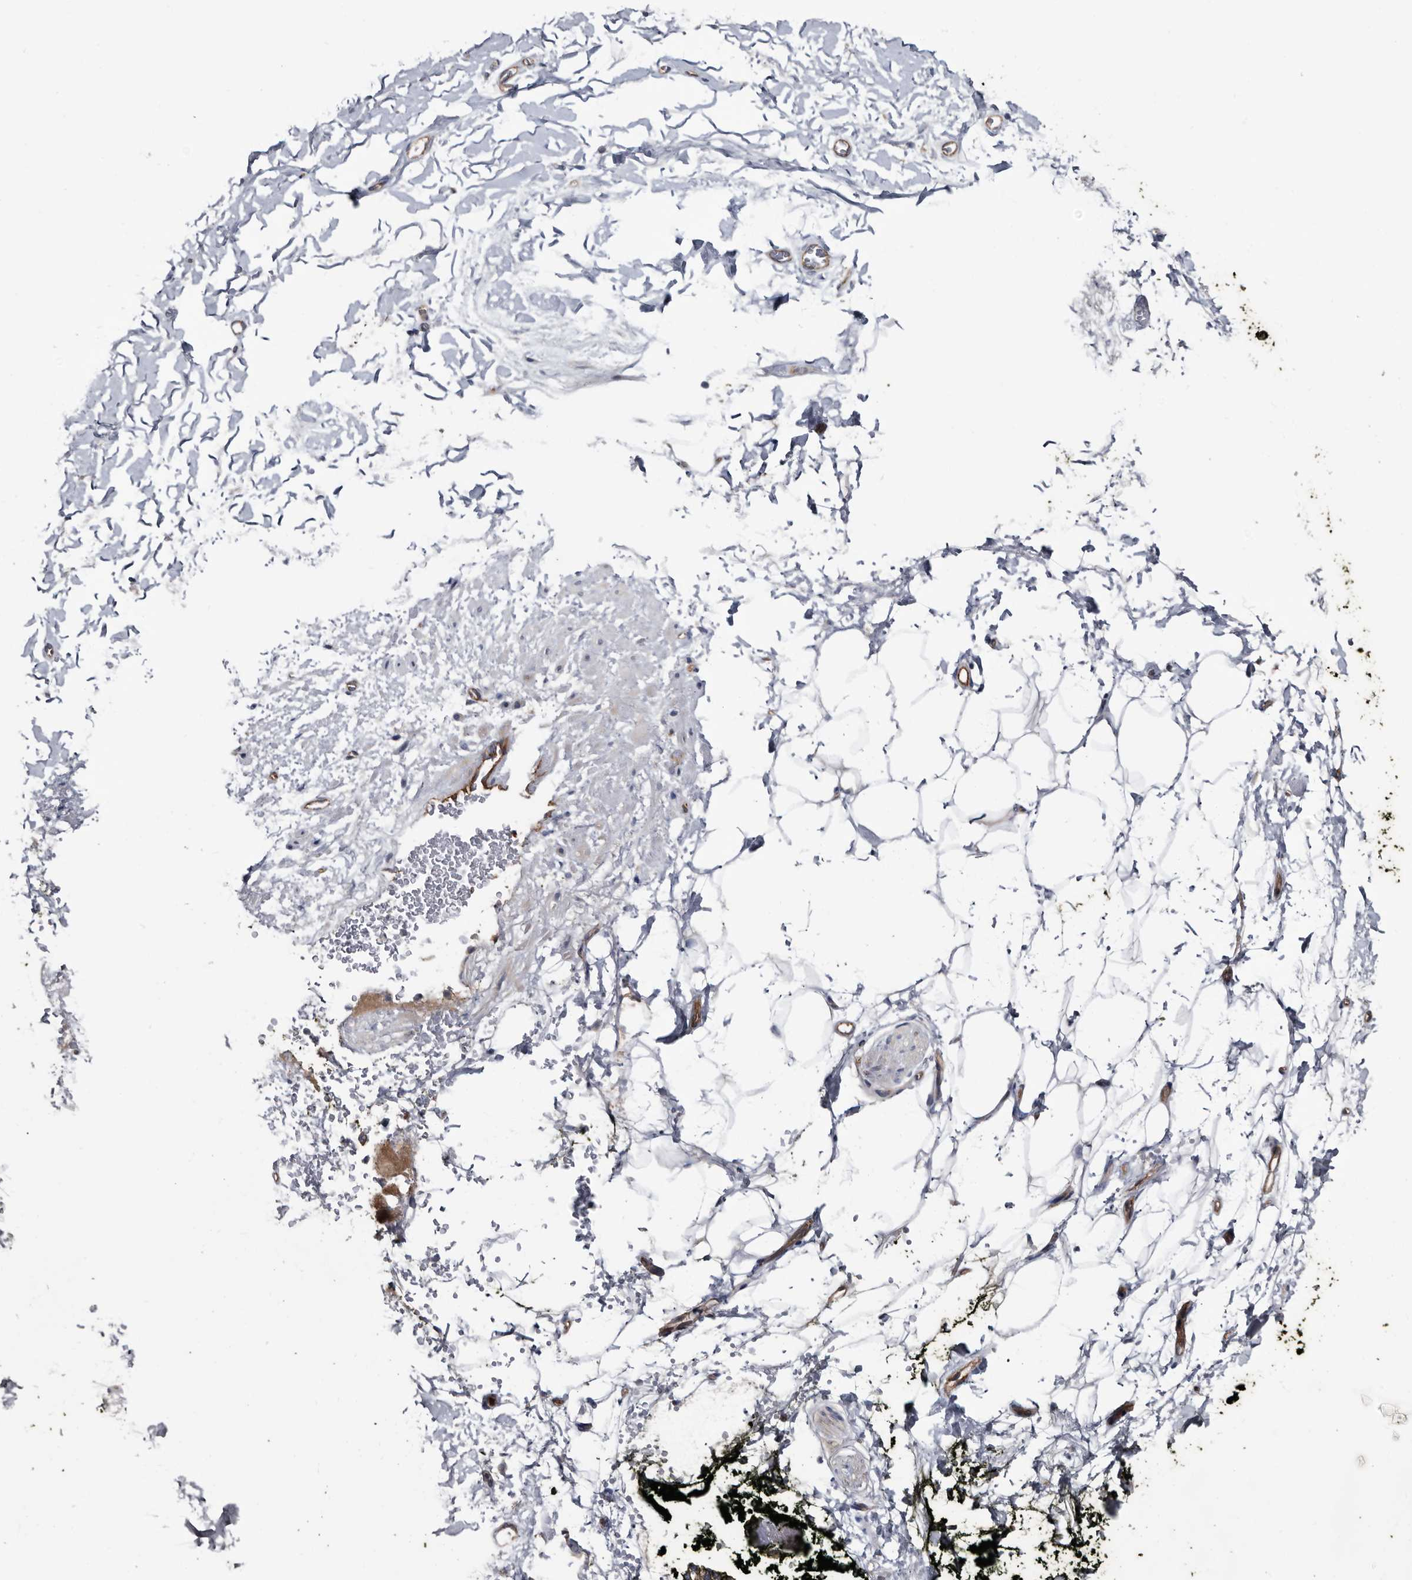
{"staining": {"intensity": "negative", "quantity": "none", "location": "none"}, "tissue": "adipose tissue", "cell_type": "Adipocytes", "image_type": "normal", "snomed": [{"axis": "morphology", "description": "Normal tissue, NOS"}, {"axis": "morphology", "description": "Adenocarcinoma, NOS"}, {"axis": "topography", "description": "Pancreas"}, {"axis": "topography", "description": "Peripheral nerve tissue"}], "caption": "Human adipose tissue stained for a protein using immunohistochemistry (IHC) displays no expression in adipocytes.", "gene": "TSPAN17", "patient": {"sex": "male", "age": 59}}